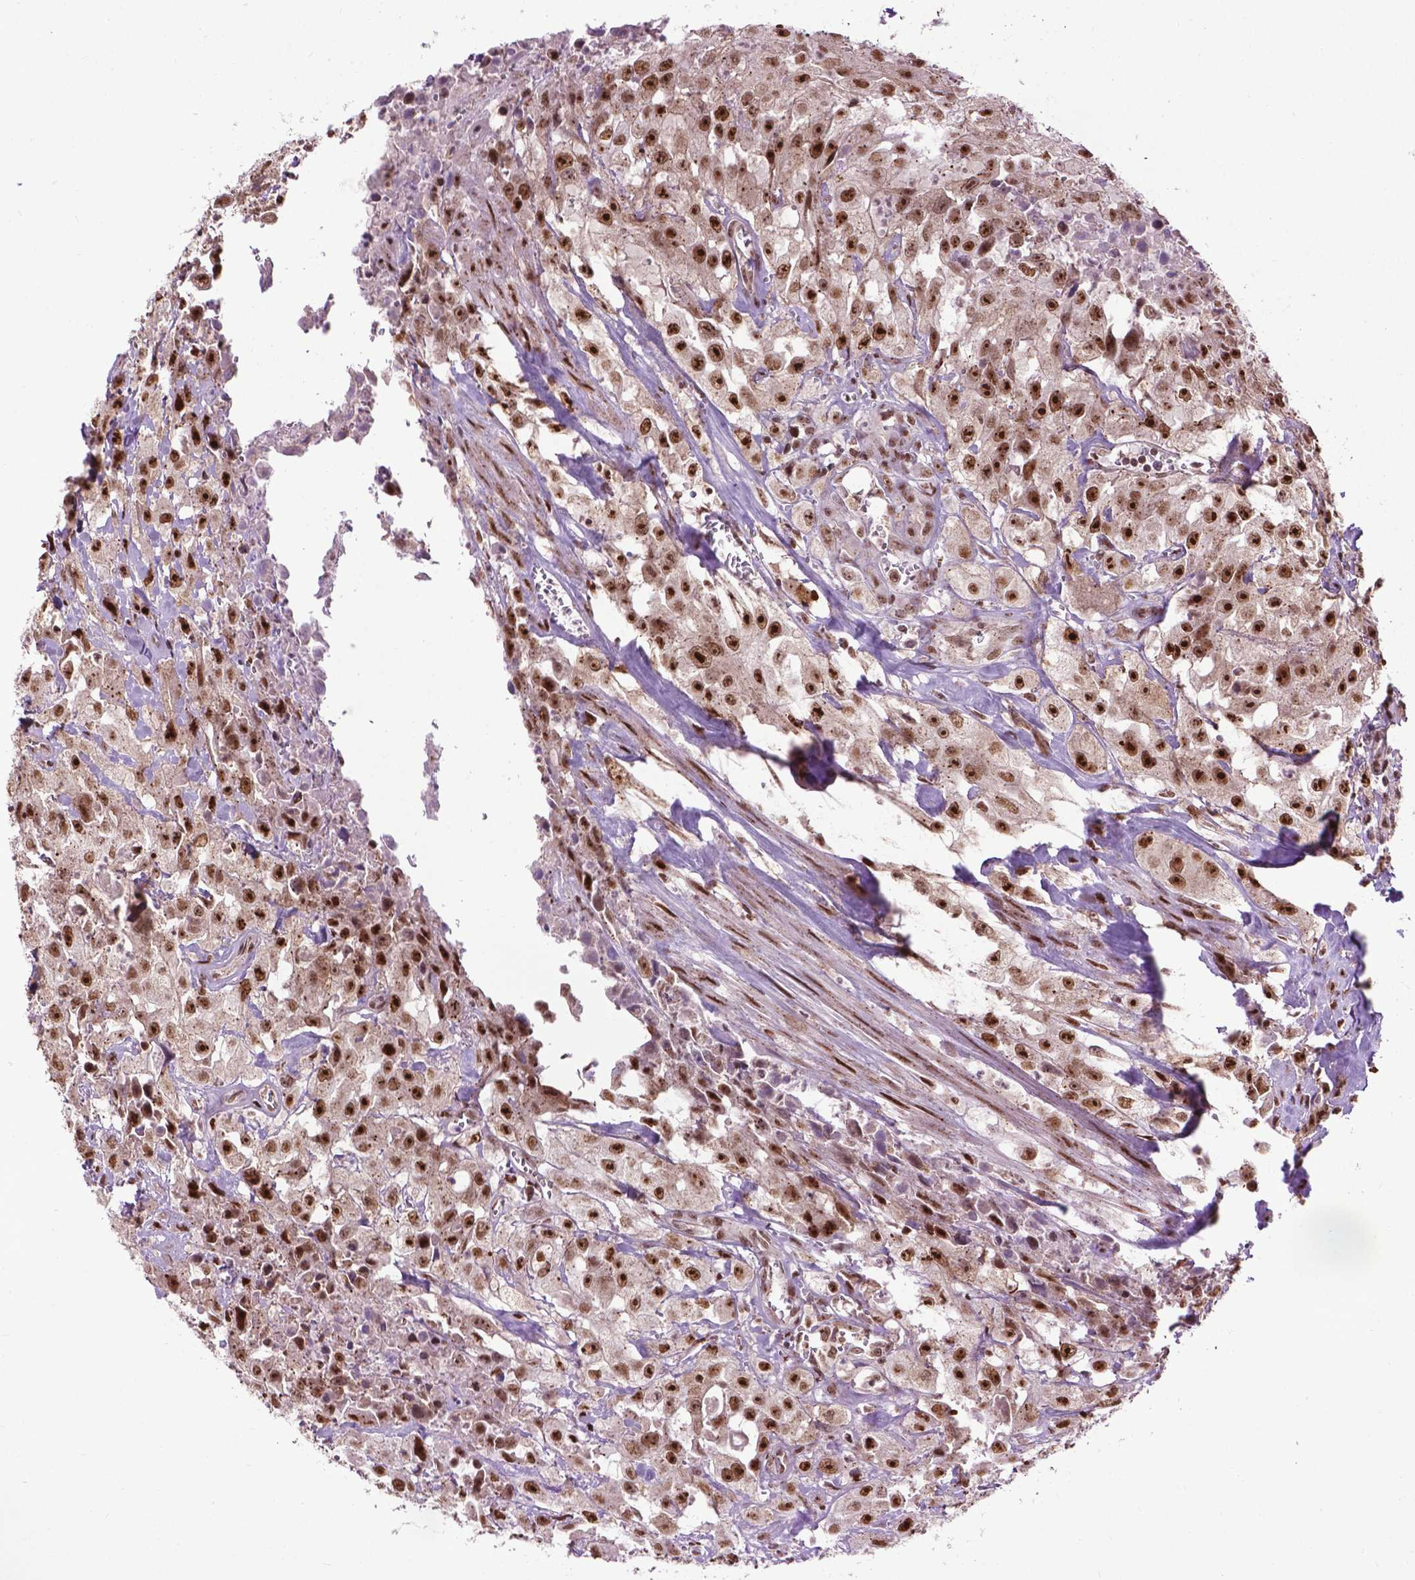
{"staining": {"intensity": "strong", "quantity": ">75%", "location": "nuclear"}, "tissue": "urothelial cancer", "cell_type": "Tumor cells", "image_type": "cancer", "snomed": [{"axis": "morphology", "description": "Urothelial carcinoma, High grade"}, {"axis": "topography", "description": "Urinary bladder"}], "caption": "This is an image of immunohistochemistry staining of urothelial cancer, which shows strong positivity in the nuclear of tumor cells.", "gene": "EAF1", "patient": {"sex": "male", "age": 79}}